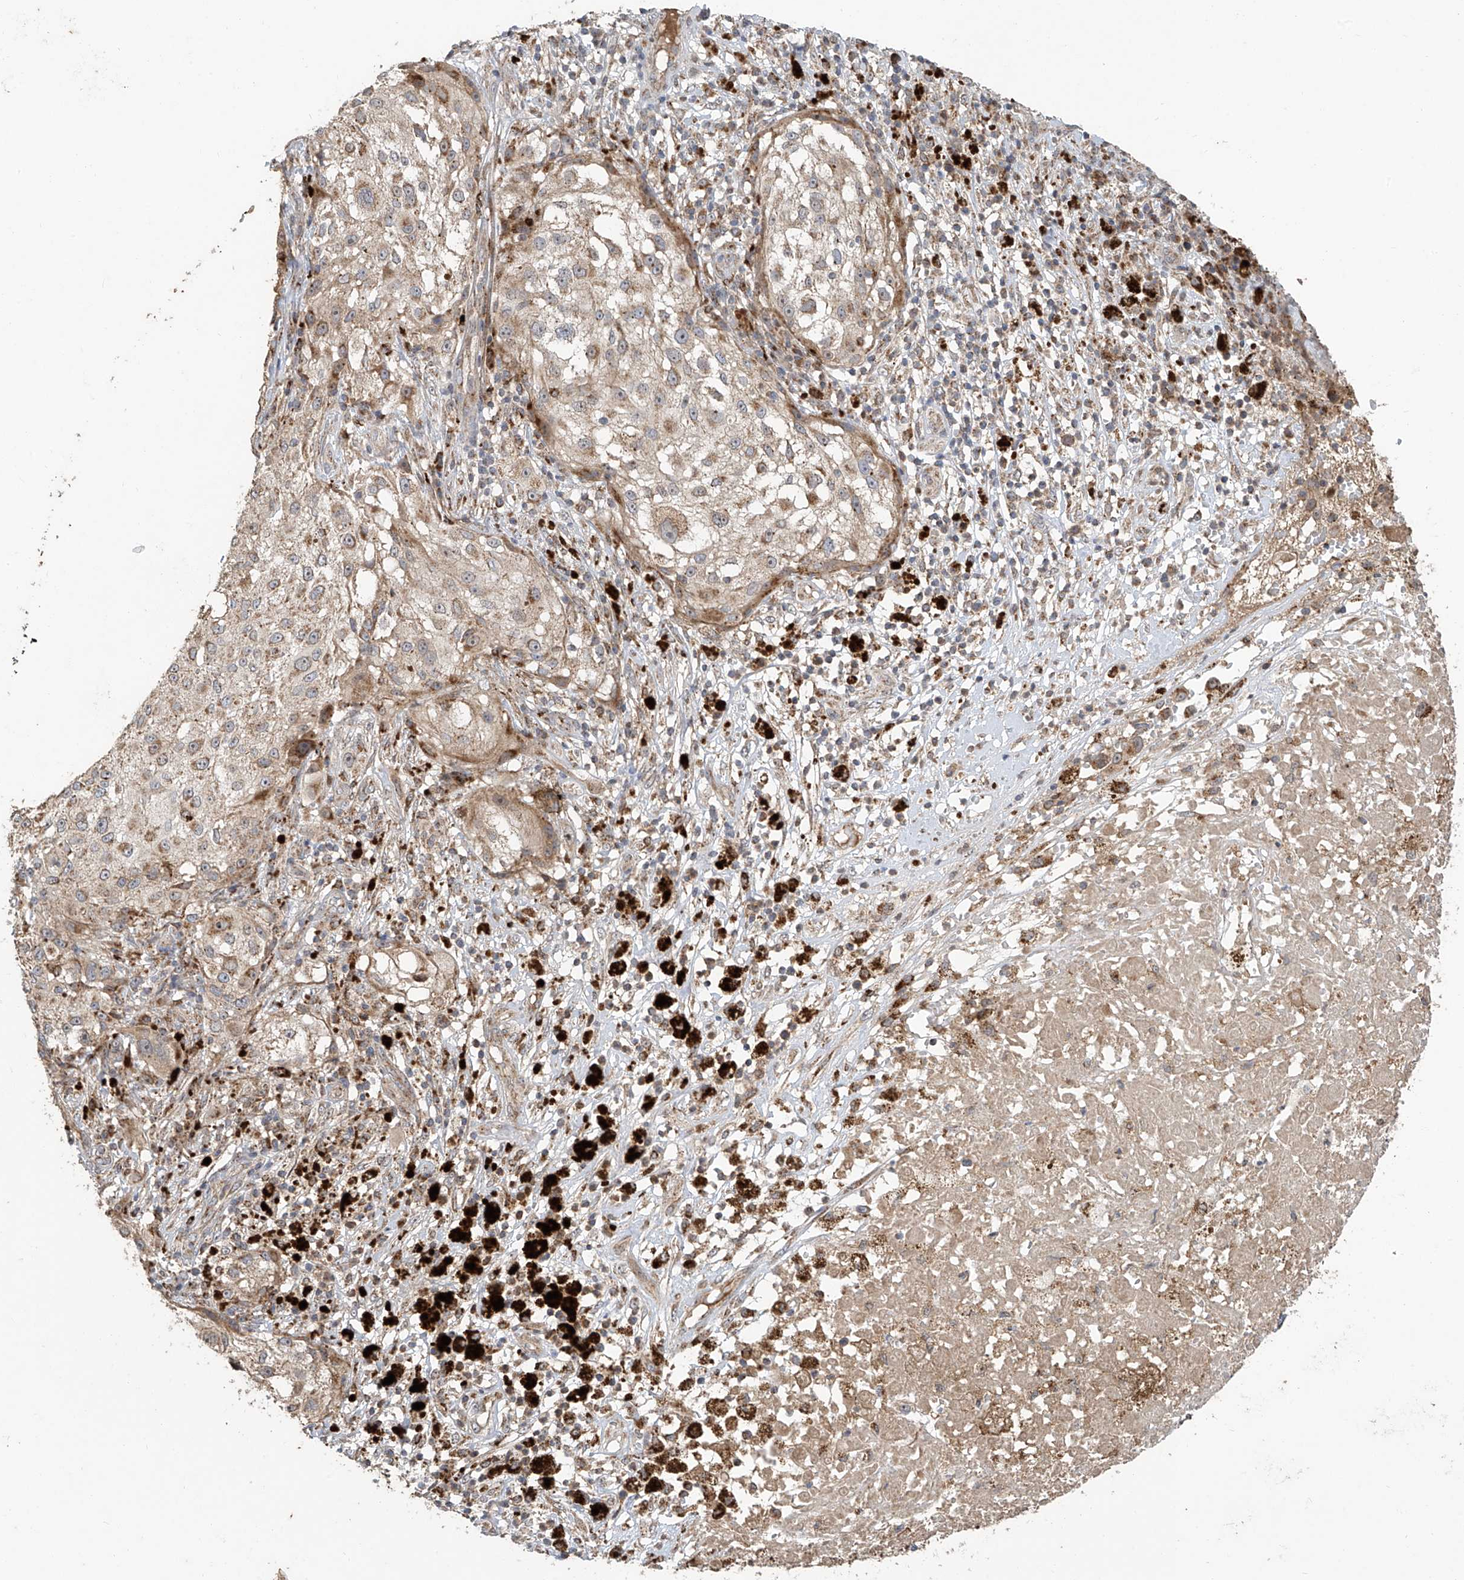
{"staining": {"intensity": "weak", "quantity": "25%-75%", "location": "cytoplasmic/membranous"}, "tissue": "melanoma", "cell_type": "Tumor cells", "image_type": "cancer", "snomed": [{"axis": "morphology", "description": "Necrosis, NOS"}, {"axis": "morphology", "description": "Malignant melanoma, NOS"}, {"axis": "topography", "description": "Skin"}], "caption": "Tumor cells reveal low levels of weak cytoplasmic/membranous staining in approximately 25%-75% of cells in human malignant melanoma. The staining was performed using DAB (3,3'-diaminobenzidine) to visualize the protein expression in brown, while the nuclei were stained in blue with hematoxylin (Magnification: 20x).", "gene": "C2orf74", "patient": {"sex": "female", "age": 87}}